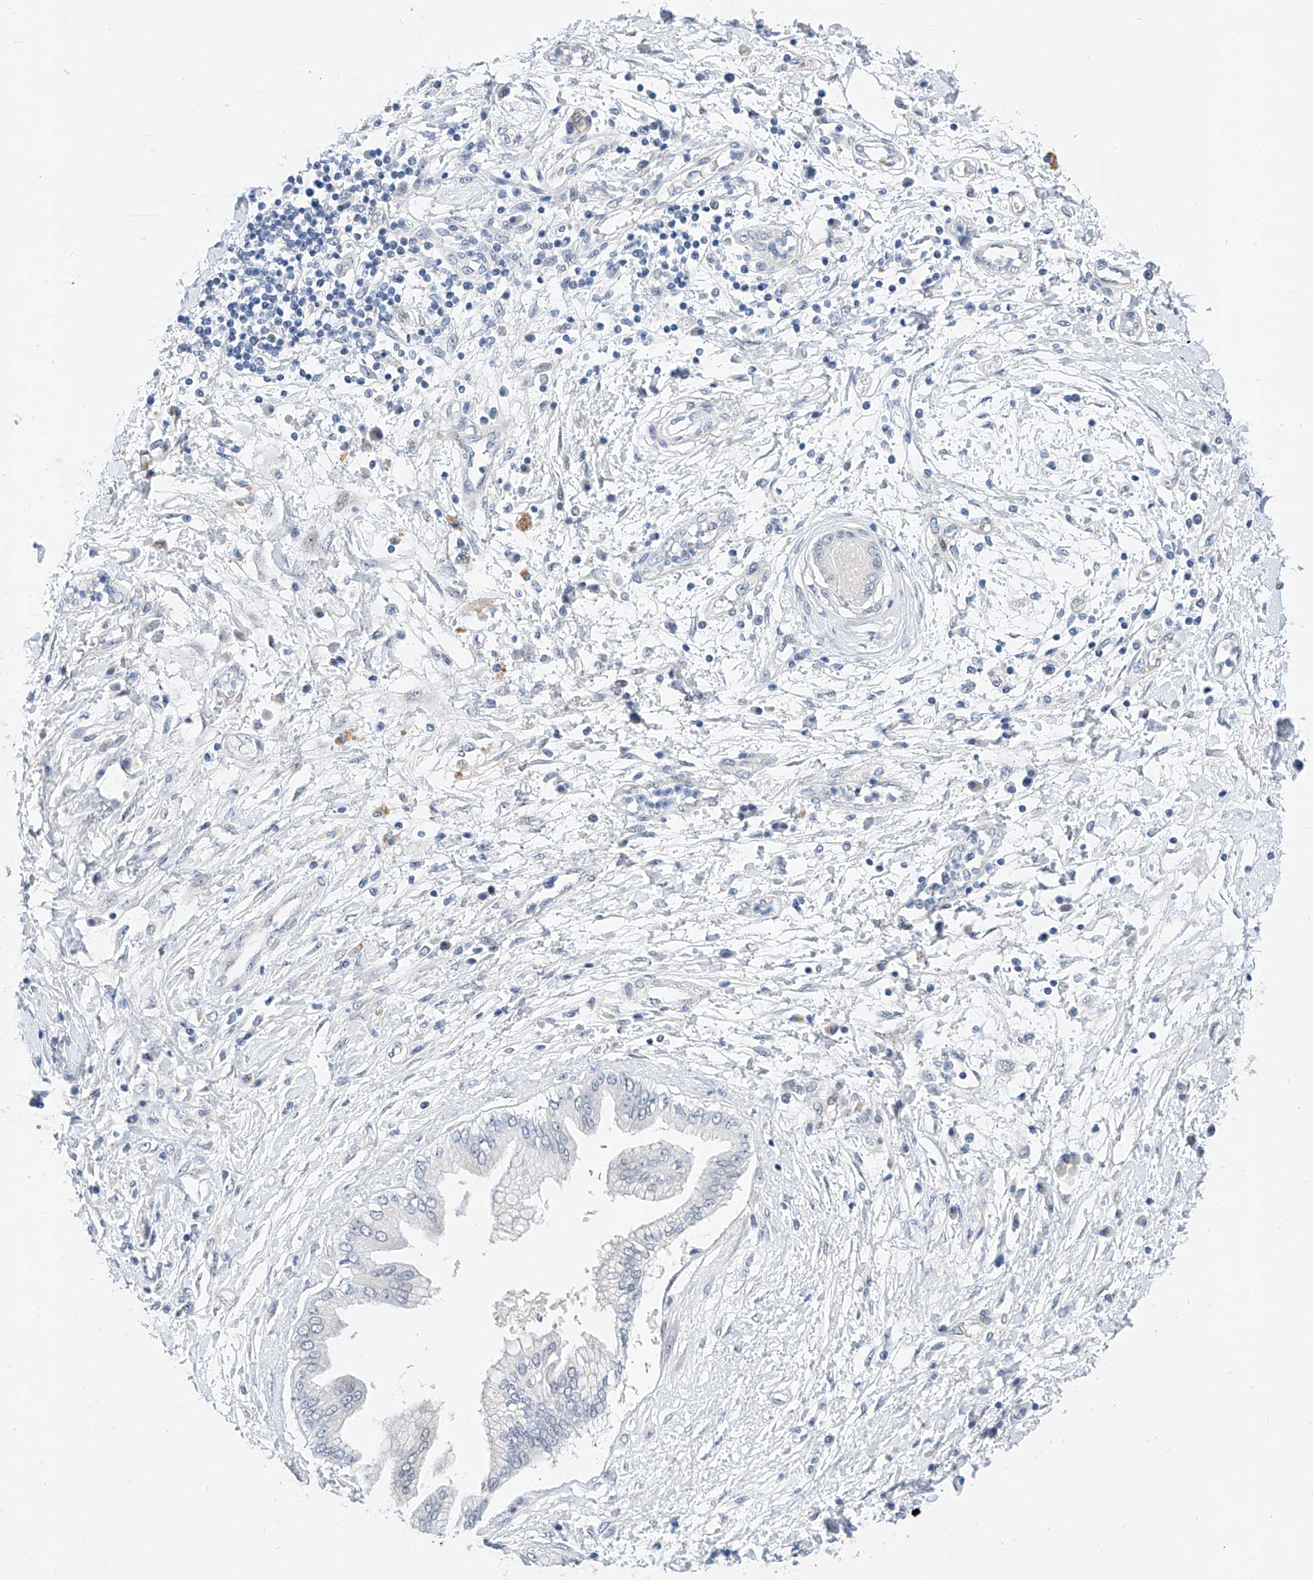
{"staining": {"intensity": "negative", "quantity": "none", "location": "none"}, "tissue": "pancreatic cancer", "cell_type": "Tumor cells", "image_type": "cancer", "snomed": [{"axis": "morphology", "description": "Adenocarcinoma, NOS"}, {"axis": "topography", "description": "Pancreas"}], "caption": "Human pancreatic cancer stained for a protein using immunohistochemistry shows no expression in tumor cells.", "gene": "BPTF", "patient": {"sex": "female", "age": 56}}